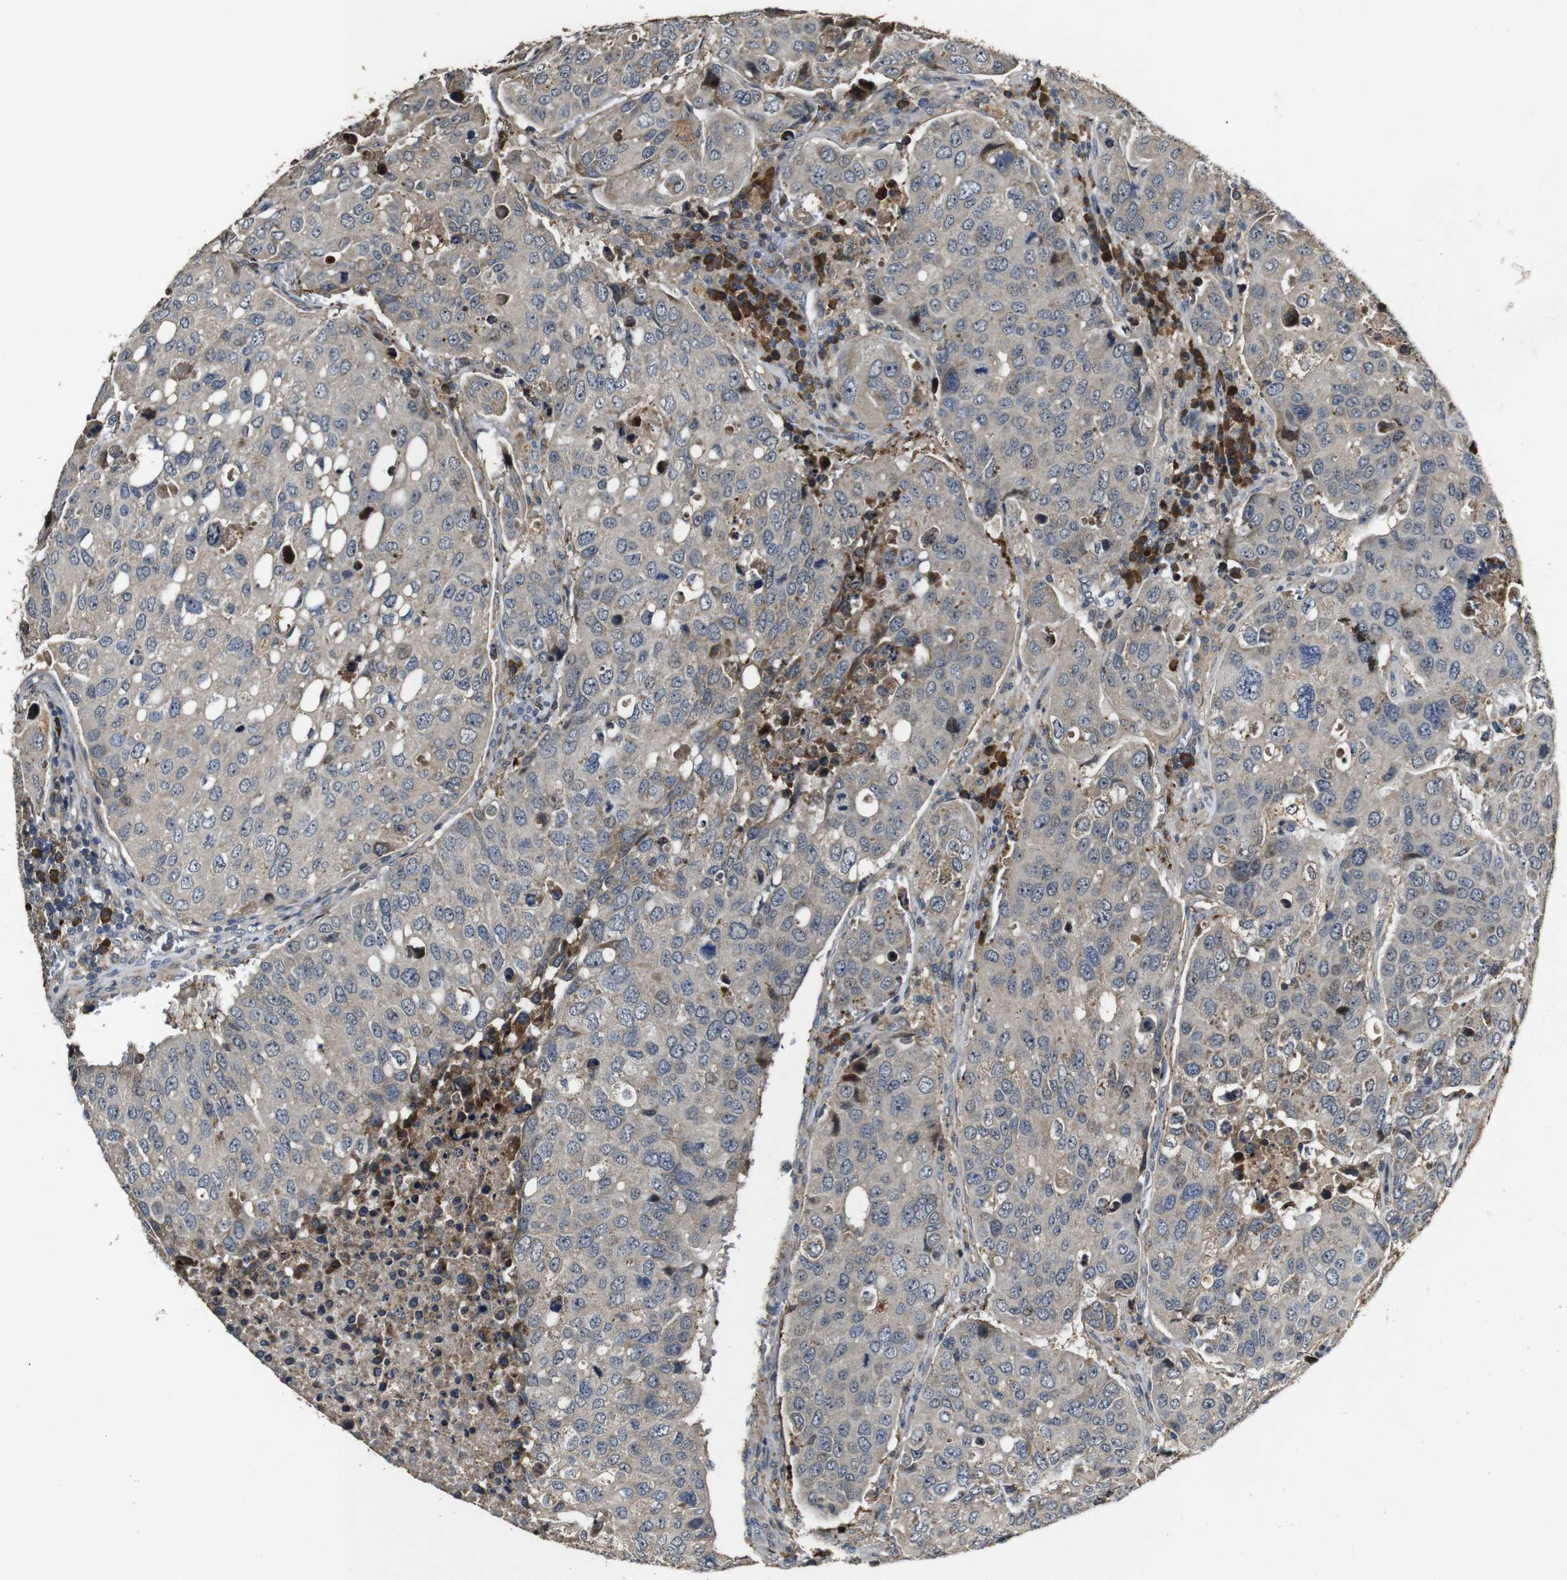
{"staining": {"intensity": "weak", "quantity": "25%-75%", "location": "cytoplasmic/membranous"}, "tissue": "urothelial cancer", "cell_type": "Tumor cells", "image_type": "cancer", "snomed": [{"axis": "morphology", "description": "Urothelial carcinoma, High grade"}, {"axis": "topography", "description": "Lymph node"}, {"axis": "topography", "description": "Urinary bladder"}], "caption": "This micrograph exhibits immunohistochemistry staining of high-grade urothelial carcinoma, with low weak cytoplasmic/membranous positivity in about 25%-75% of tumor cells.", "gene": "MAGI2", "patient": {"sex": "male", "age": 51}}